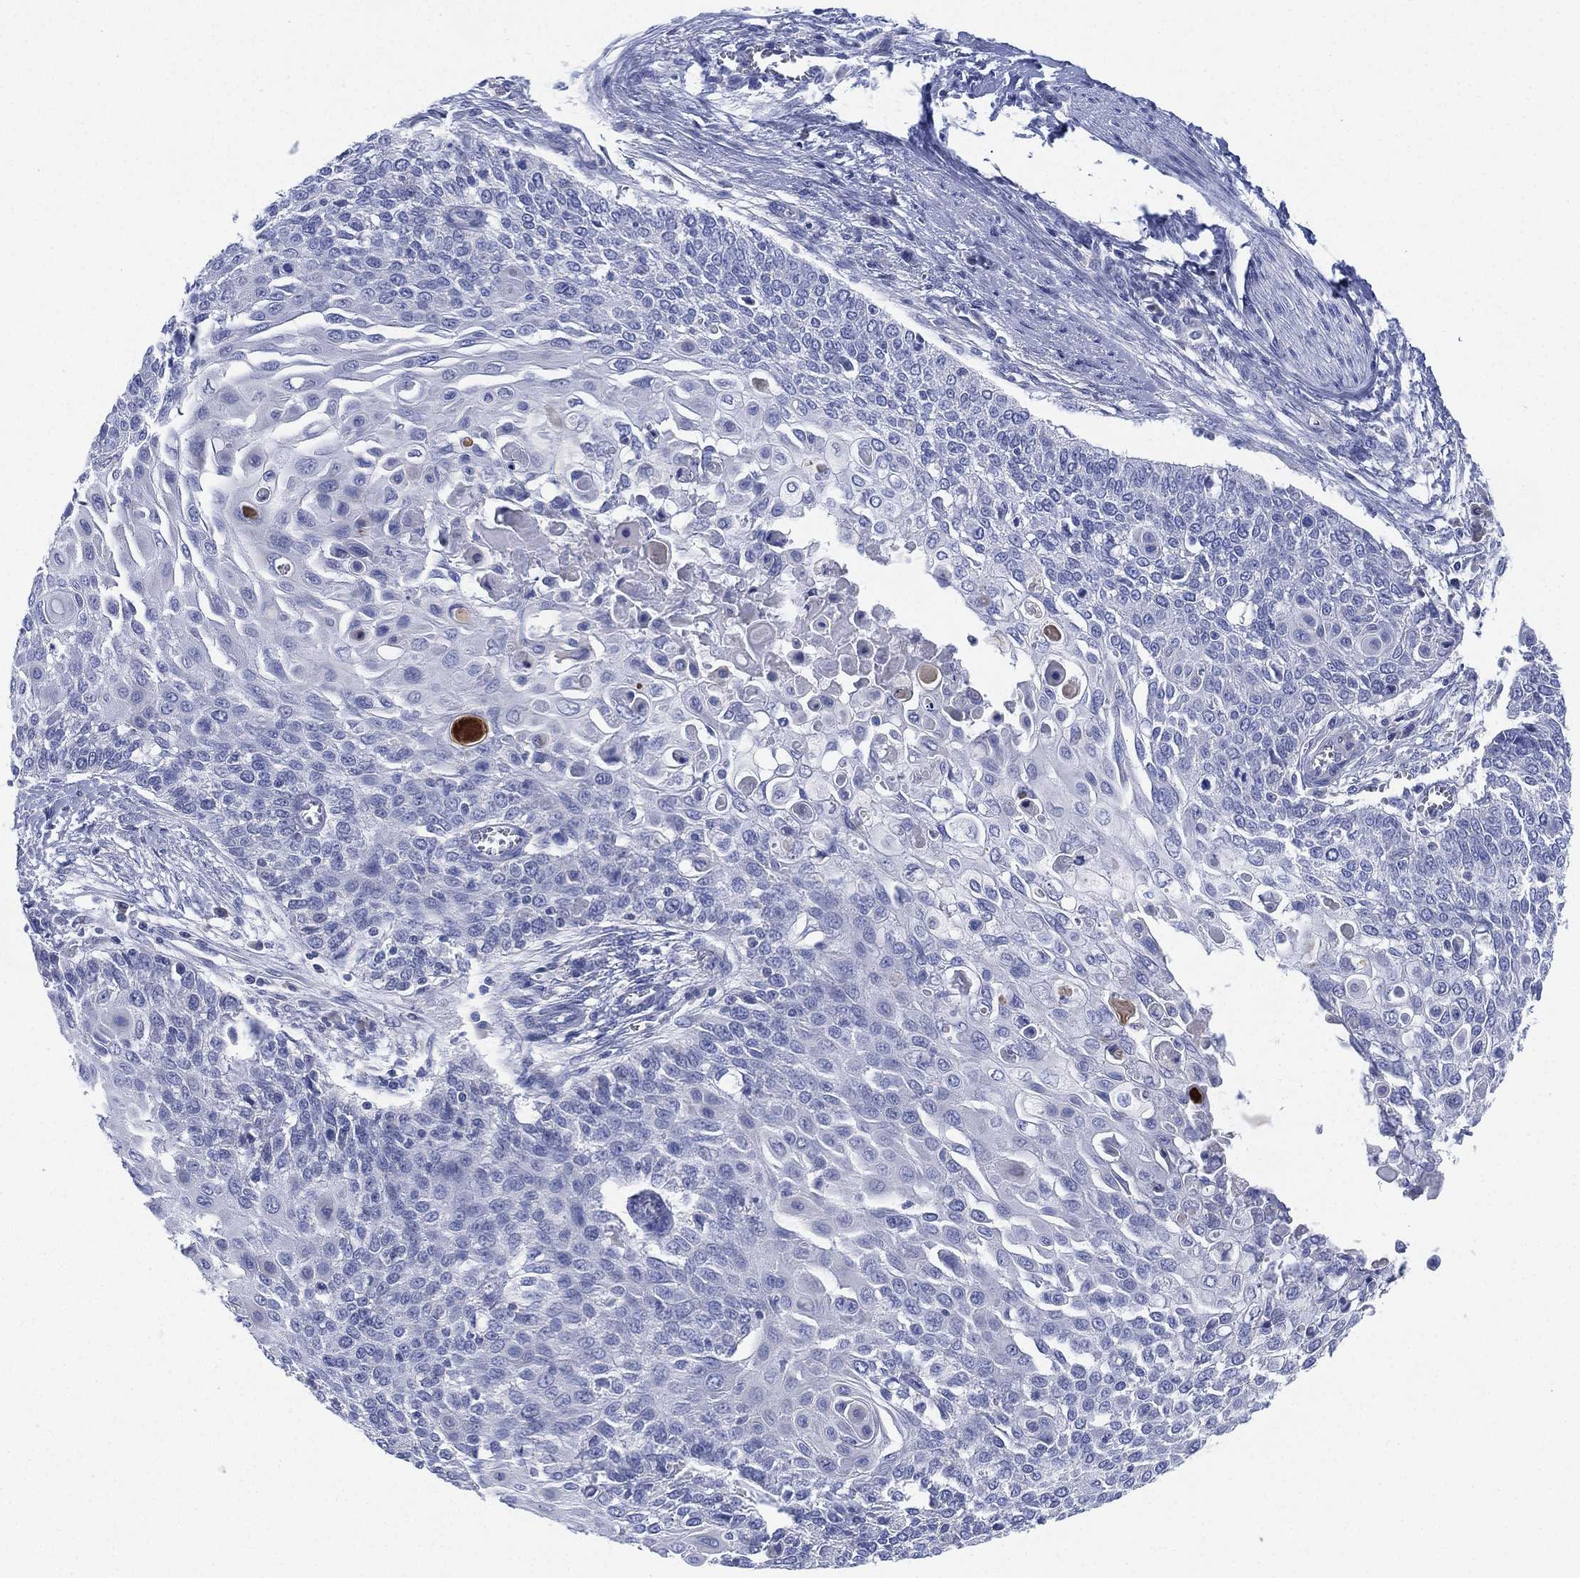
{"staining": {"intensity": "negative", "quantity": "none", "location": "none"}, "tissue": "cervical cancer", "cell_type": "Tumor cells", "image_type": "cancer", "snomed": [{"axis": "morphology", "description": "Squamous cell carcinoma, NOS"}, {"axis": "topography", "description": "Cervix"}], "caption": "This is an immunohistochemistry (IHC) micrograph of human squamous cell carcinoma (cervical). There is no expression in tumor cells.", "gene": "ADAD2", "patient": {"sex": "female", "age": 39}}